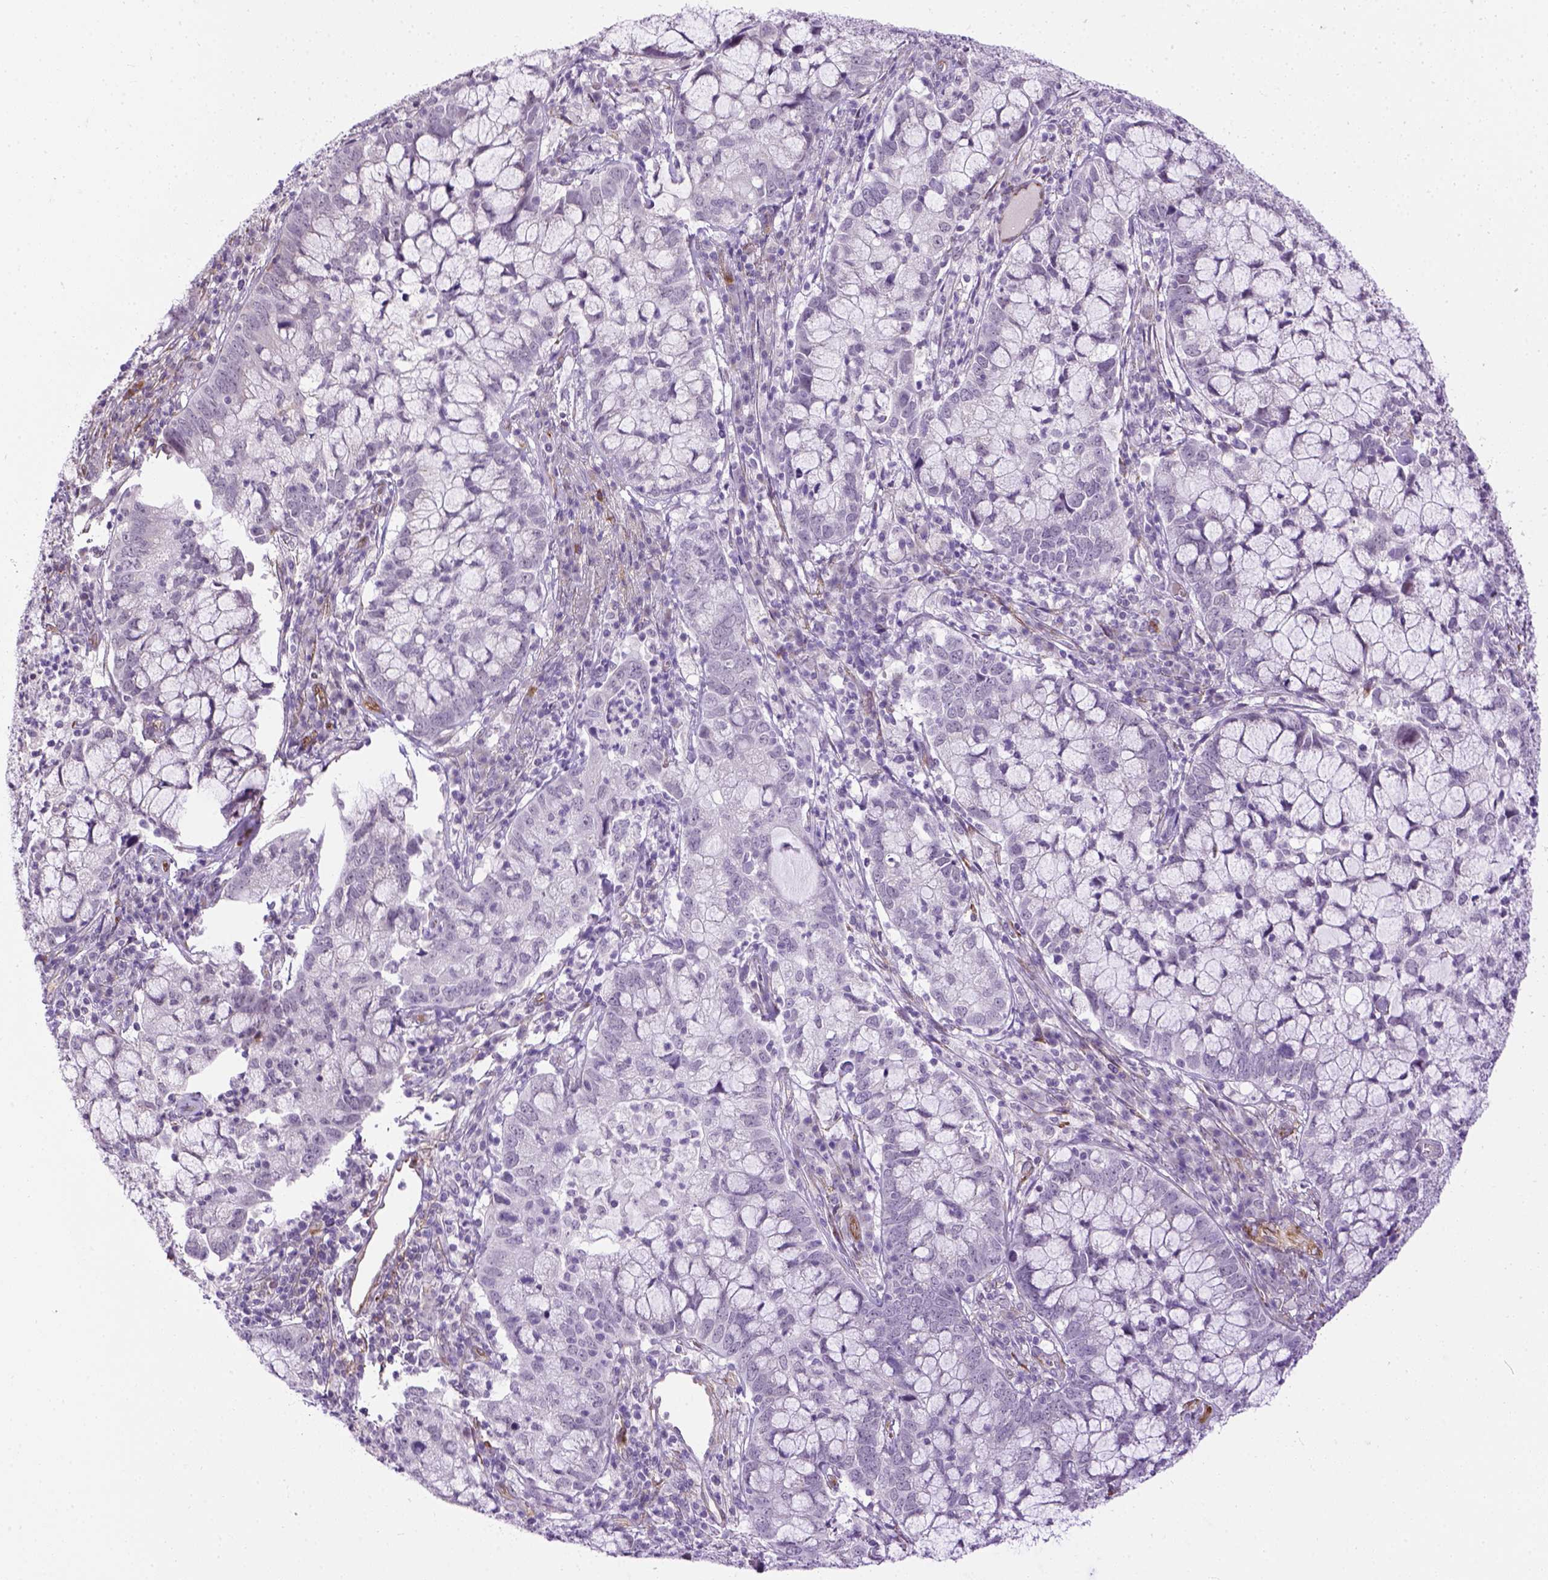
{"staining": {"intensity": "weak", "quantity": "<25%", "location": "cytoplasmic/membranous"}, "tissue": "cervical cancer", "cell_type": "Tumor cells", "image_type": "cancer", "snomed": [{"axis": "morphology", "description": "Adenocarcinoma, NOS"}, {"axis": "topography", "description": "Cervix"}], "caption": "DAB immunohistochemical staining of human cervical cancer (adenocarcinoma) reveals no significant positivity in tumor cells.", "gene": "KAZN", "patient": {"sex": "female", "age": 40}}